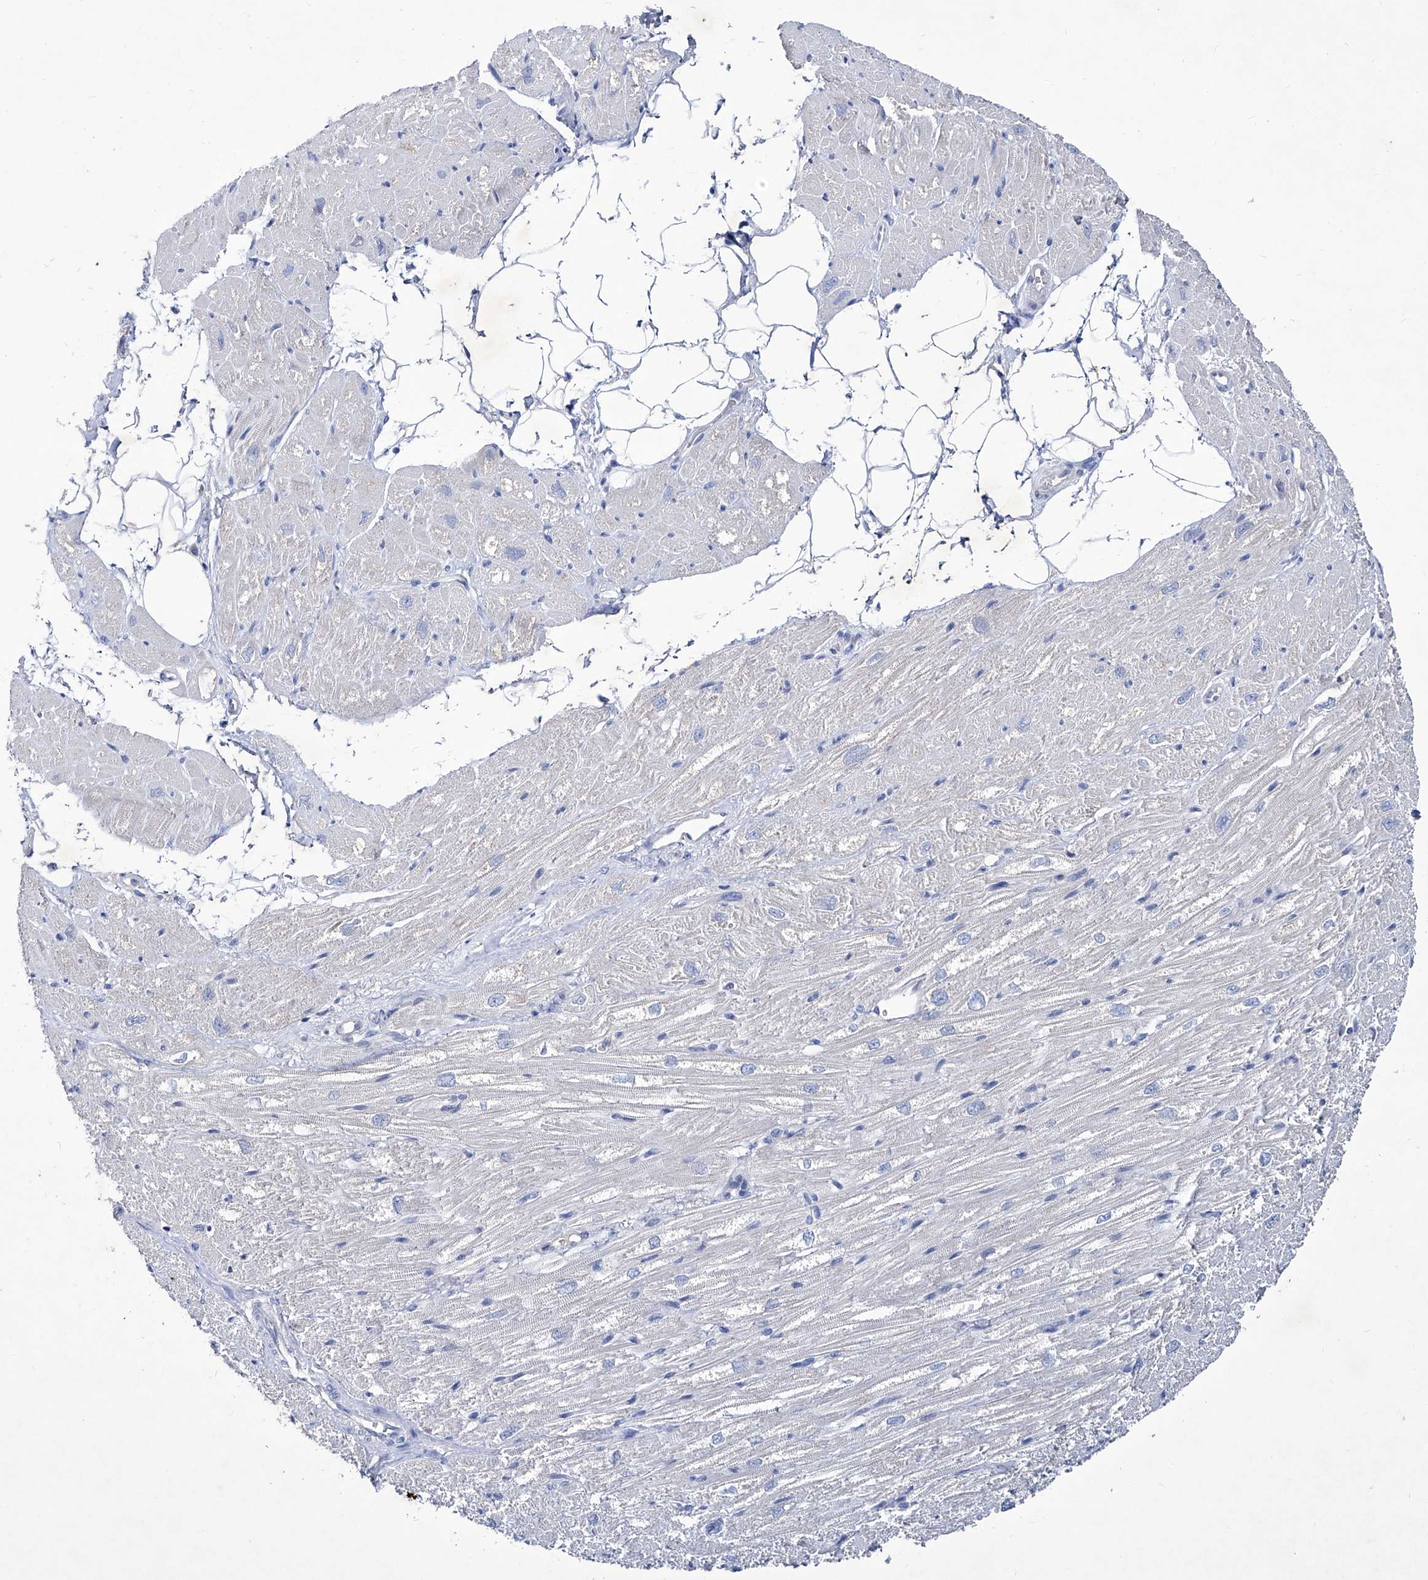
{"staining": {"intensity": "negative", "quantity": "none", "location": "none"}, "tissue": "heart muscle", "cell_type": "Cardiomyocytes", "image_type": "normal", "snomed": [{"axis": "morphology", "description": "Normal tissue, NOS"}, {"axis": "topography", "description": "Heart"}], "caption": "The histopathology image exhibits no staining of cardiomyocytes in benign heart muscle. (Immunohistochemistry, brightfield microscopy, high magnification).", "gene": "KLHL17", "patient": {"sex": "male", "age": 50}}